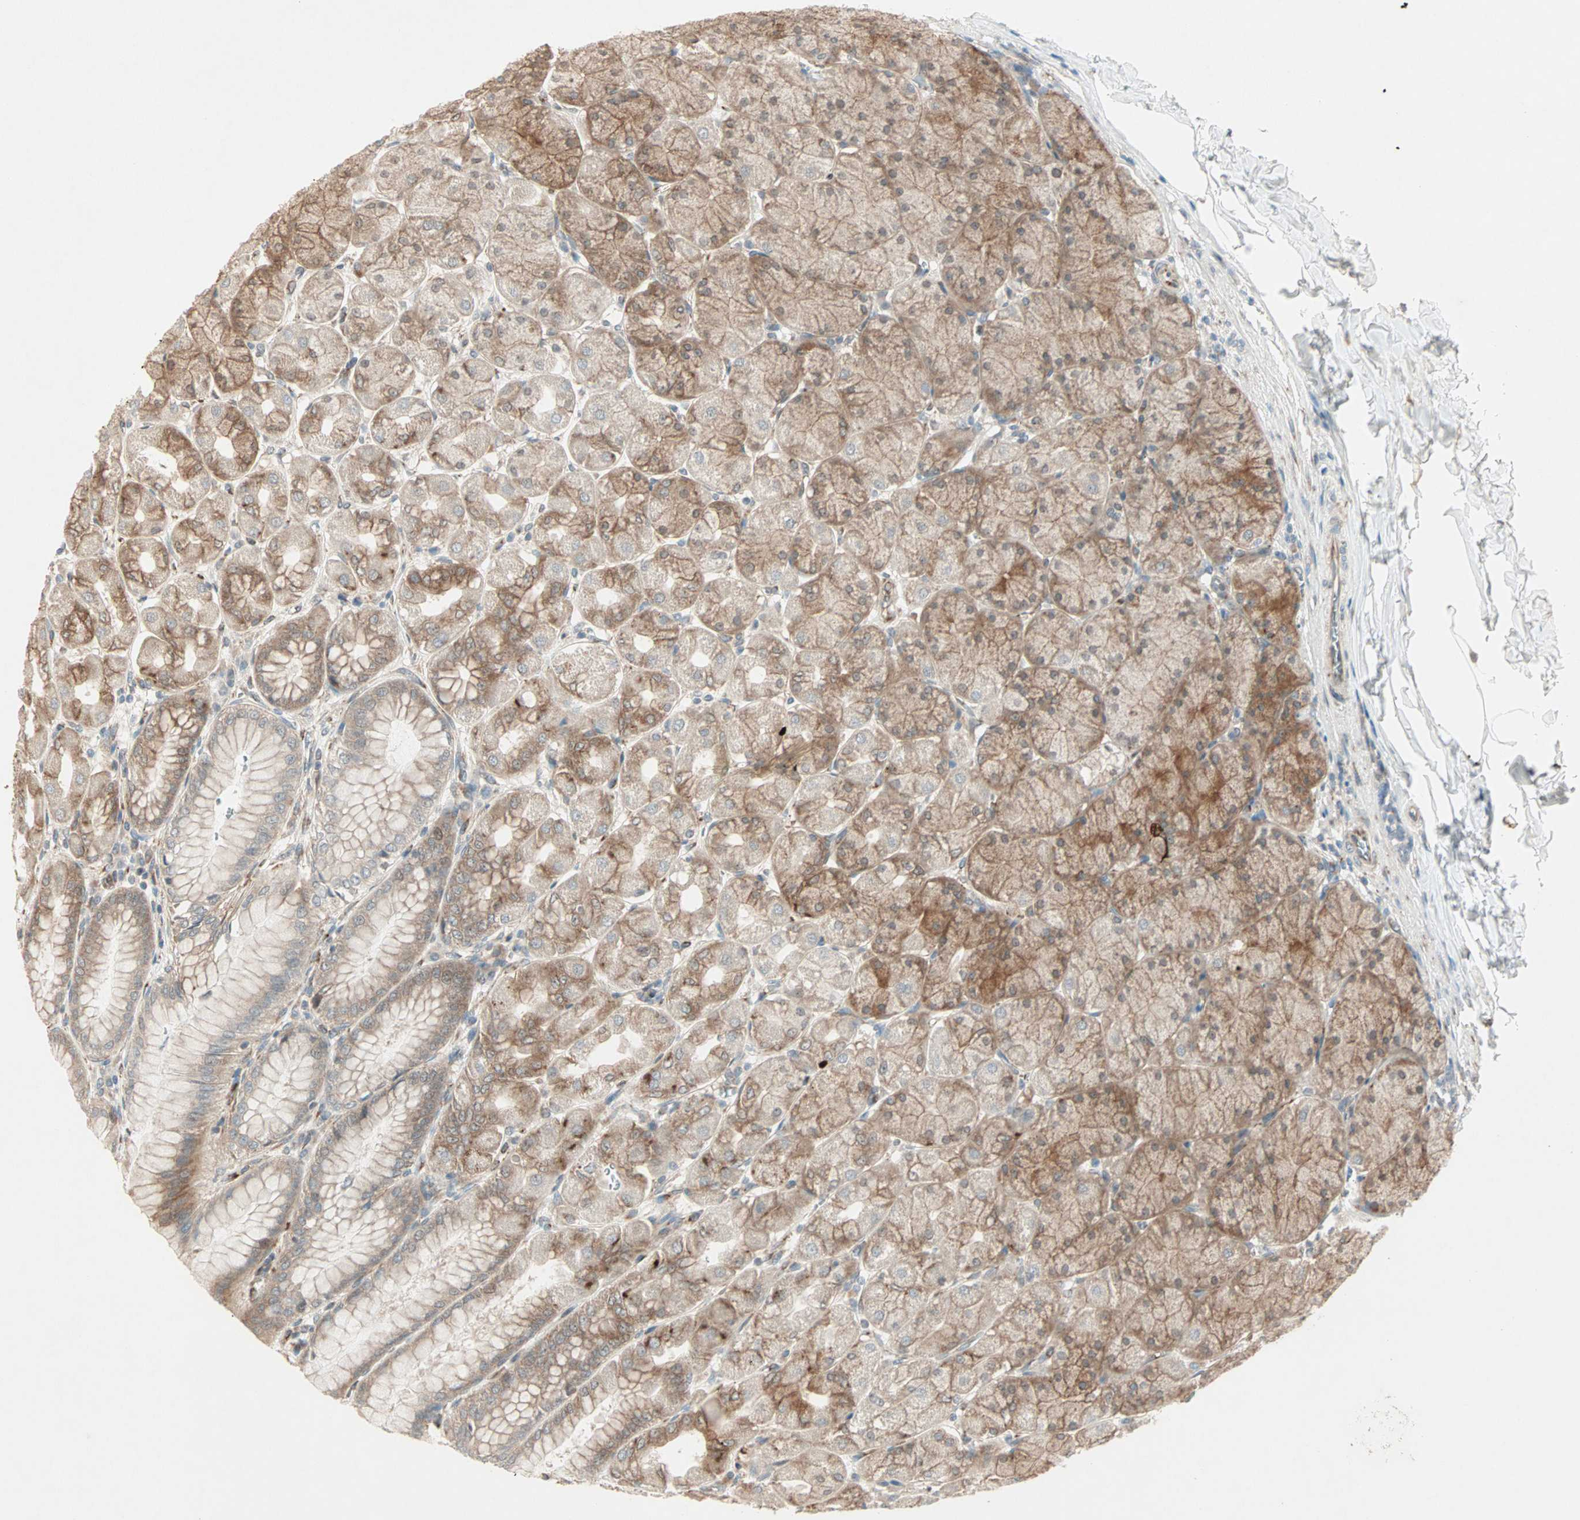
{"staining": {"intensity": "moderate", "quantity": ">75%", "location": "cytoplasmic/membranous"}, "tissue": "stomach", "cell_type": "Glandular cells", "image_type": "normal", "snomed": [{"axis": "morphology", "description": "Normal tissue, NOS"}, {"axis": "topography", "description": "Stomach, upper"}], "caption": "Immunohistochemical staining of normal stomach exhibits moderate cytoplasmic/membranous protein positivity in about >75% of glandular cells.", "gene": "ZNF37A", "patient": {"sex": "female", "age": 56}}